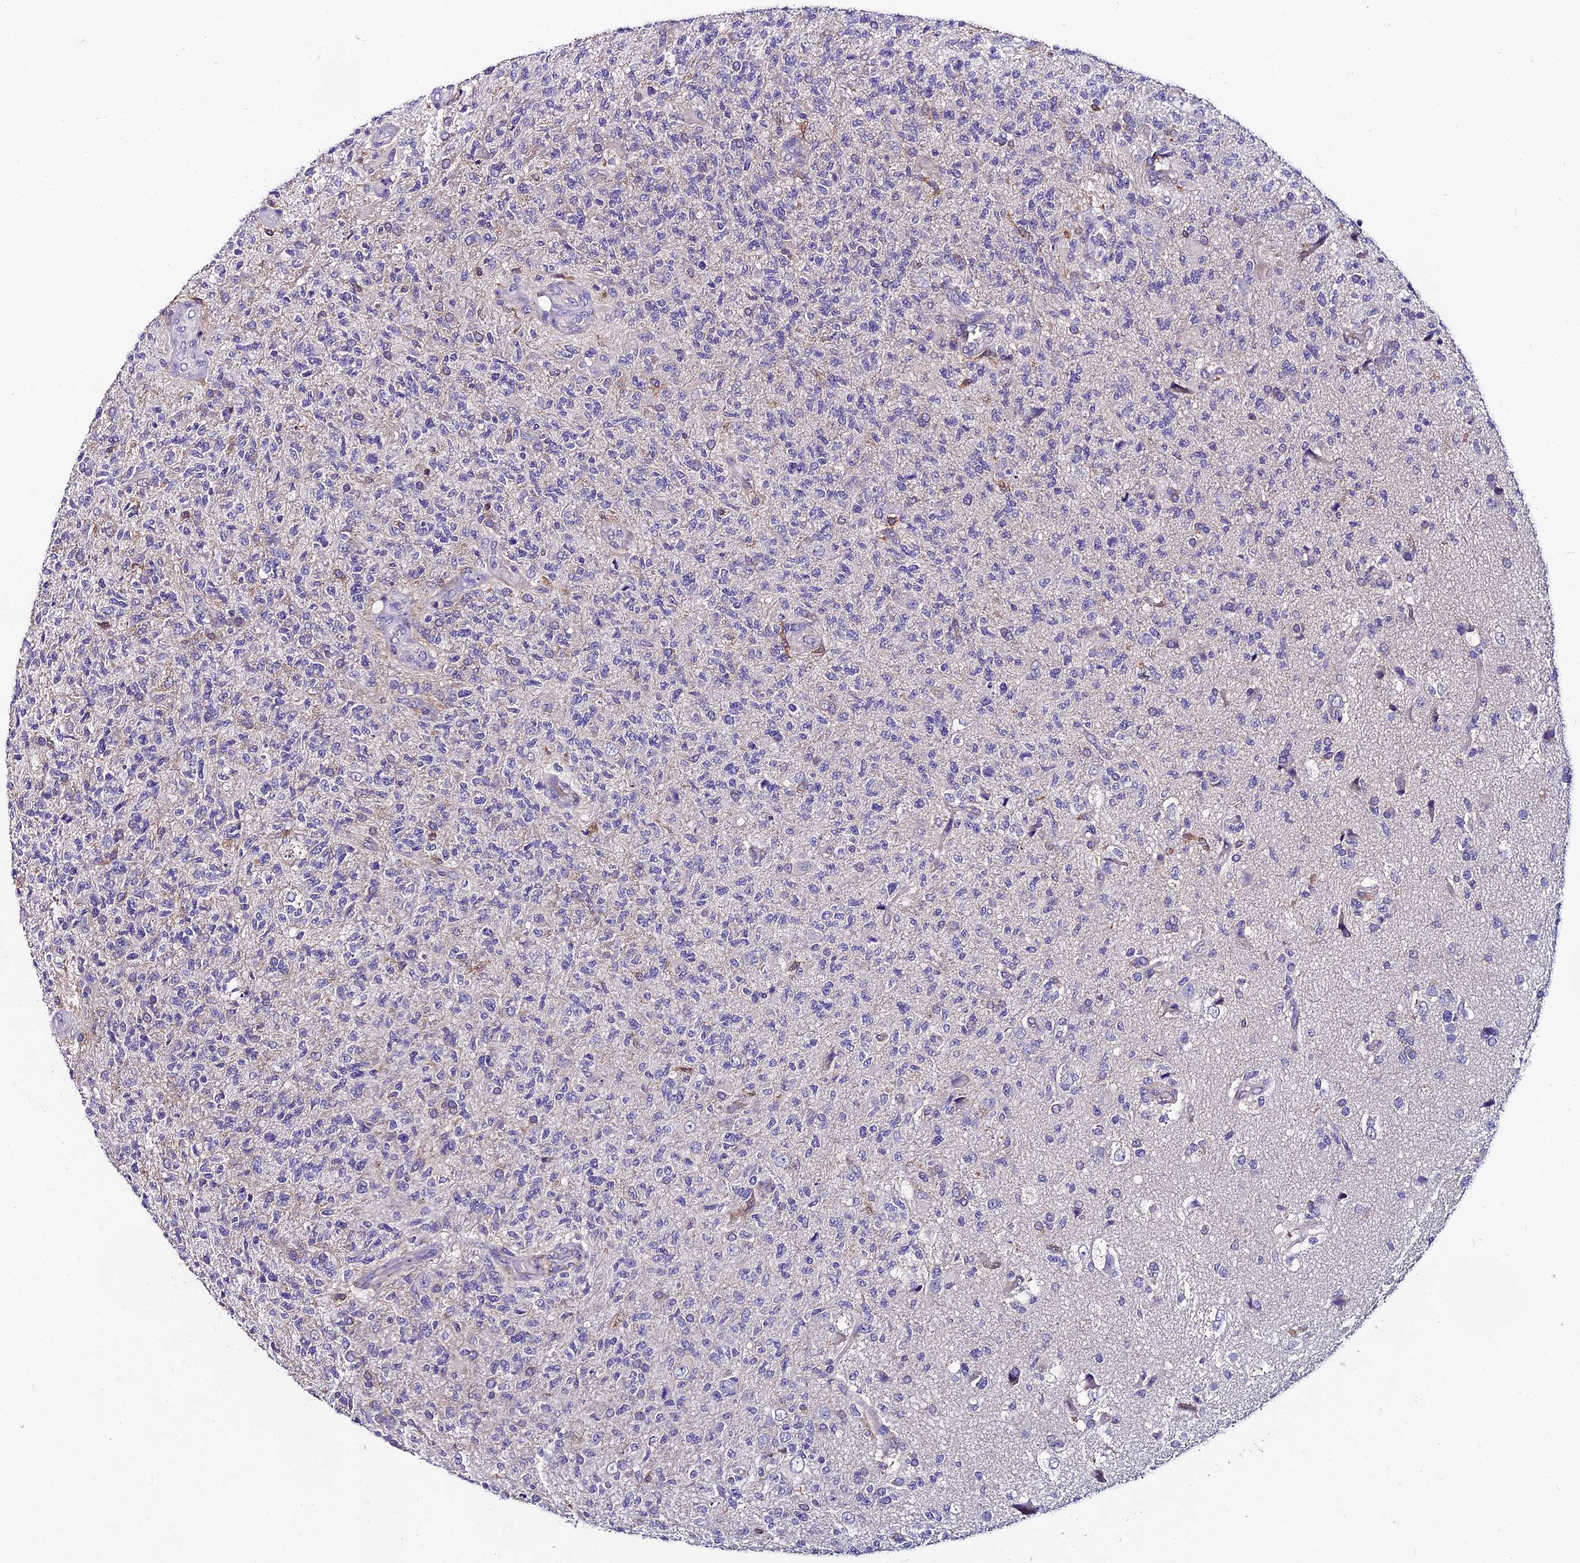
{"staining": {"intensity": "negative", "quantity": "none", "location": "none"}, "tissue": "glioma", "cell_type": "Tumor cells", "image_type": "cancer", "snomed": [{"axis": "morphology", "description": "Glioma, malignant, High grade"}, {"axis": "topography", "description": "Brain"}], "caption": "A histopathology image of human glioma is negative for staining in tumor cells.", "gene": "LGALS7", "patient": {"sex": "male", "age": 56}}